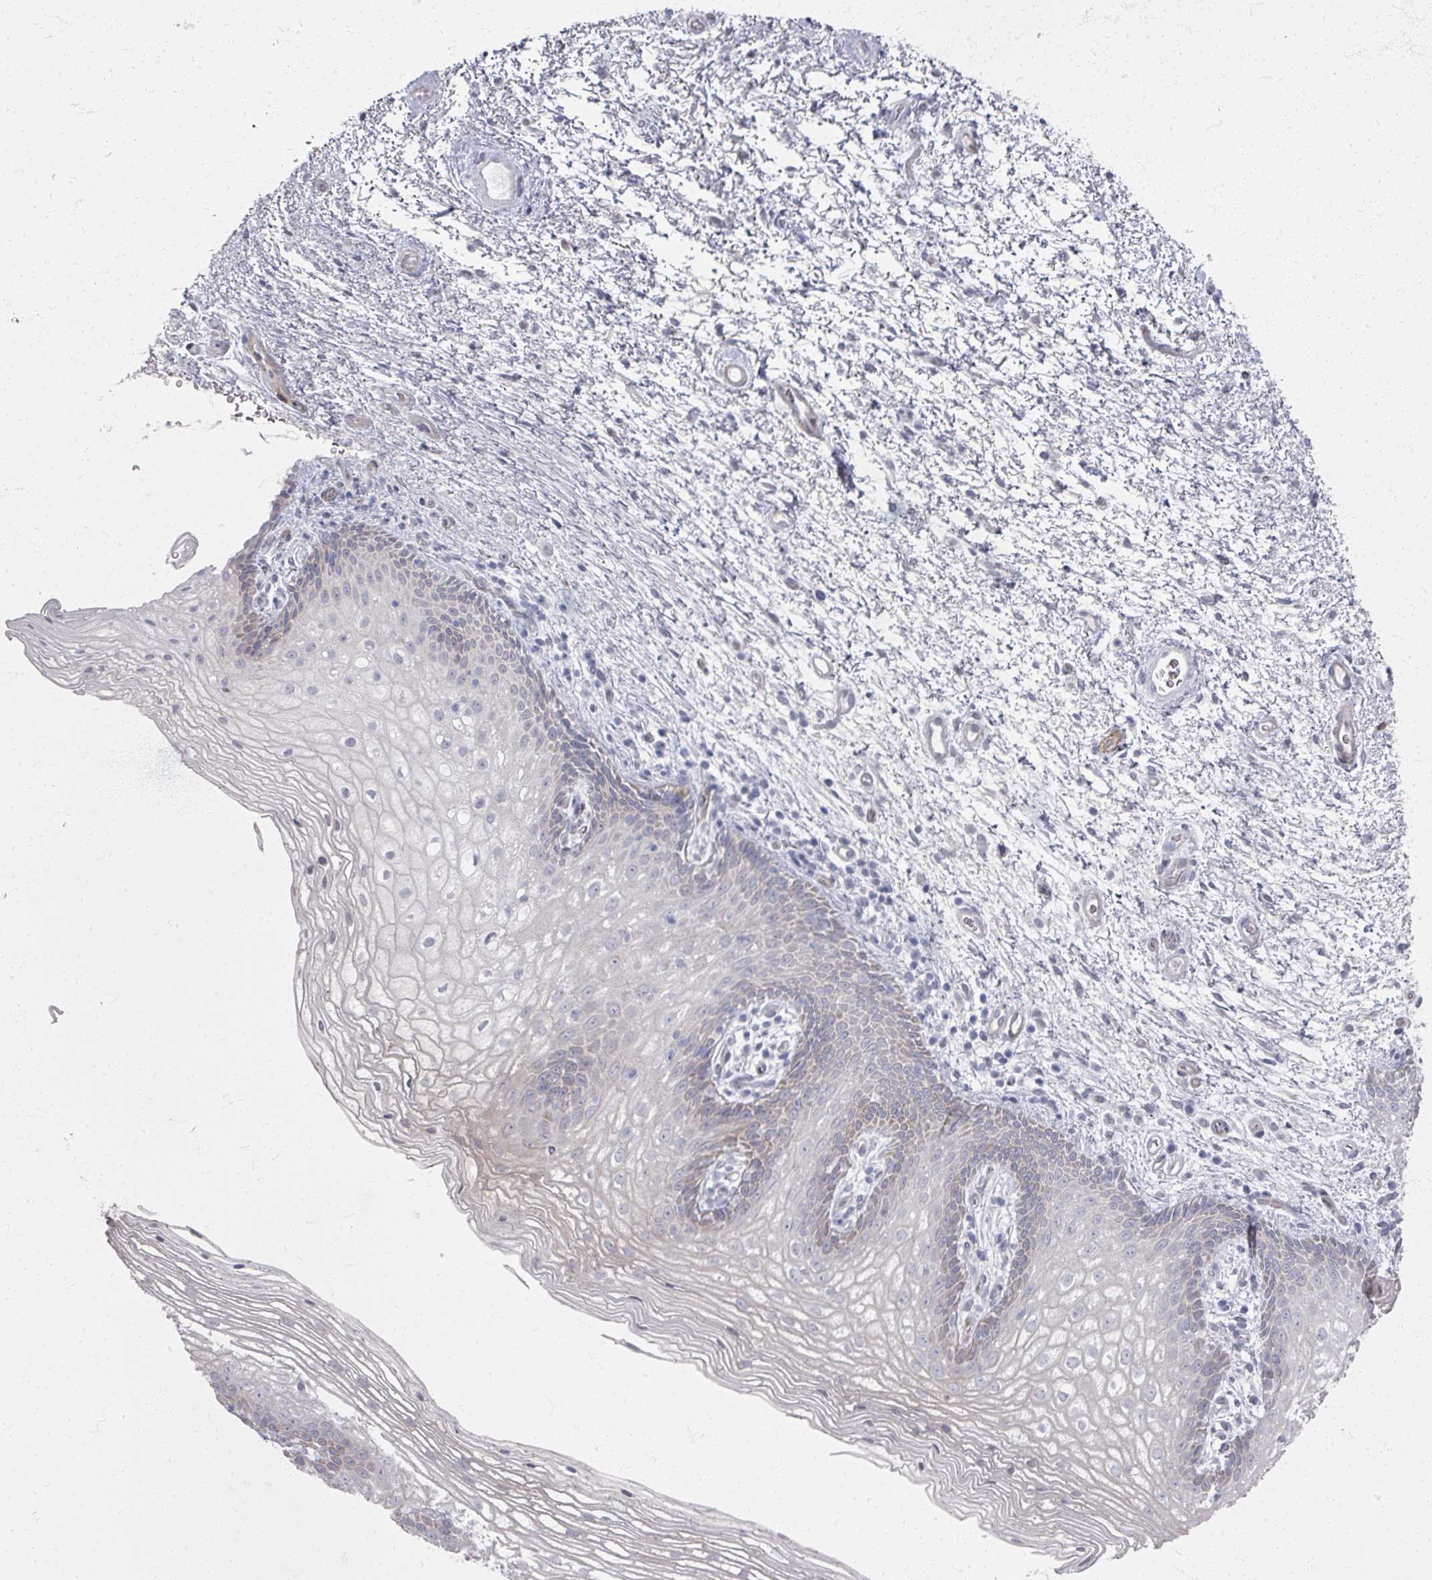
{"staining": {"intensity": "negative", "quantity": "none", "location": "none"}, "tissue": "vagina", "cell_type": "Squamous epithelial cells", "image_type": "normal", "snomed": [{"axis": "morphology", "description": "Normal tissue, NOS"}, {"axis": "topography", "description": "Vagina"}], "caption": "High magnification brightfield microscopy of normal vagina stained with DAB (brown) and counterstained with hematoxylin (blue): squamous epithelial cells show no significant positivity. The staining was performed using DAB (3,3'-diaminobenzidine) to visualize the protein expression in brown, while the nuclei were stained in blue with hematoxylin (Magnification: 20x).", "gene": "TTYH3", "patient": {"sex": "female", "age": 47}}